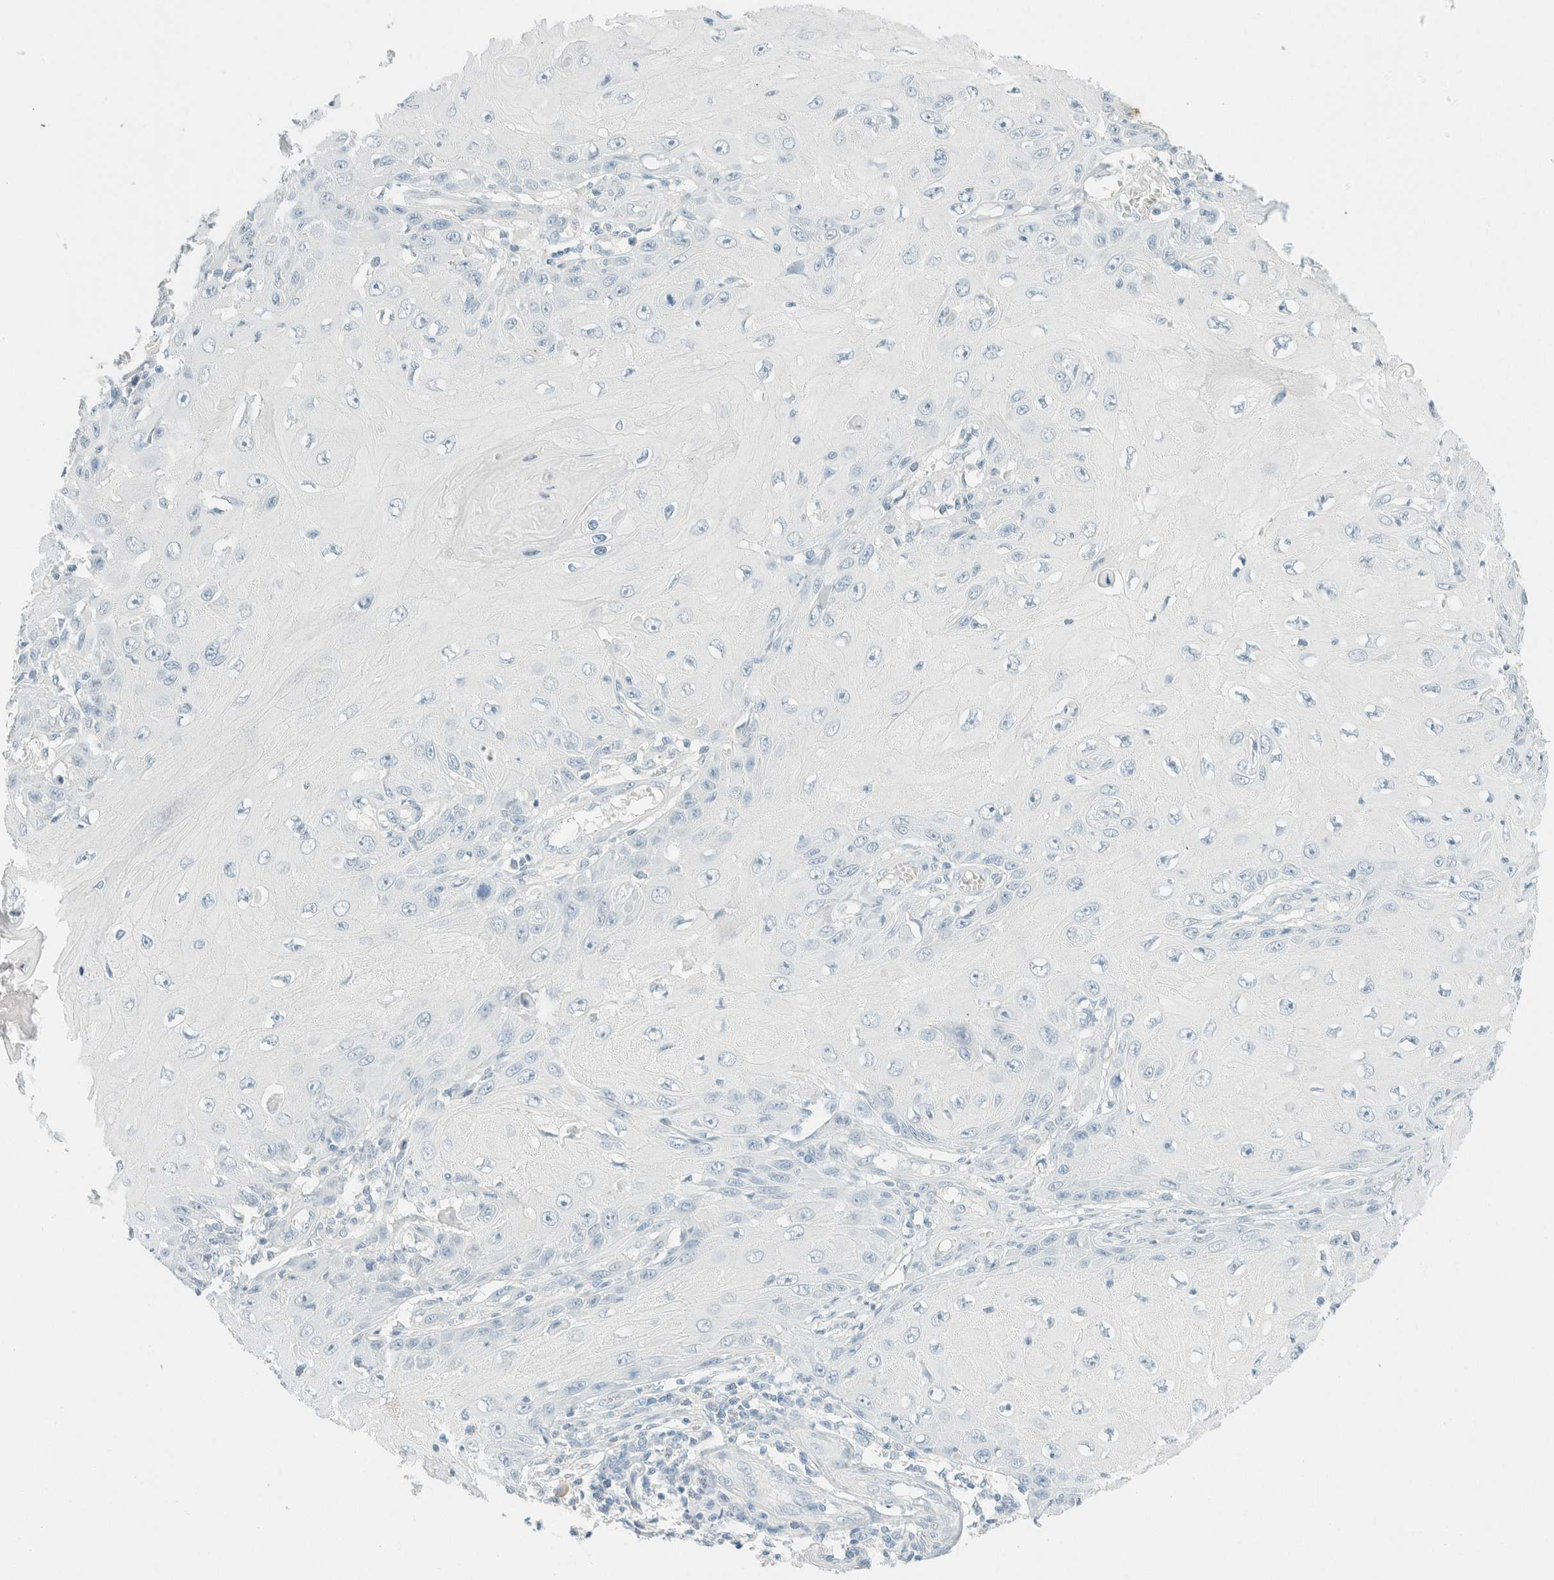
{"staining": {"intensity": "negative", "quantity": "none", "location": "none"}, "tissue": "skin cancer", "cell_type": "Tumor cells", "image_type": "cancer", "snomed": [{"axis": "morphology", "description": "Squamous cell carcinoma, NOS"}, {"axis": "topography", "description": "Skin"}], "caption": "This is an immunohistochemistry (IHC) image of human squamous cell carcinoma (skin). There is no staining in tumor cells.", "gene": "GPA33", "patient": {"sex": "female", "age": 73}}